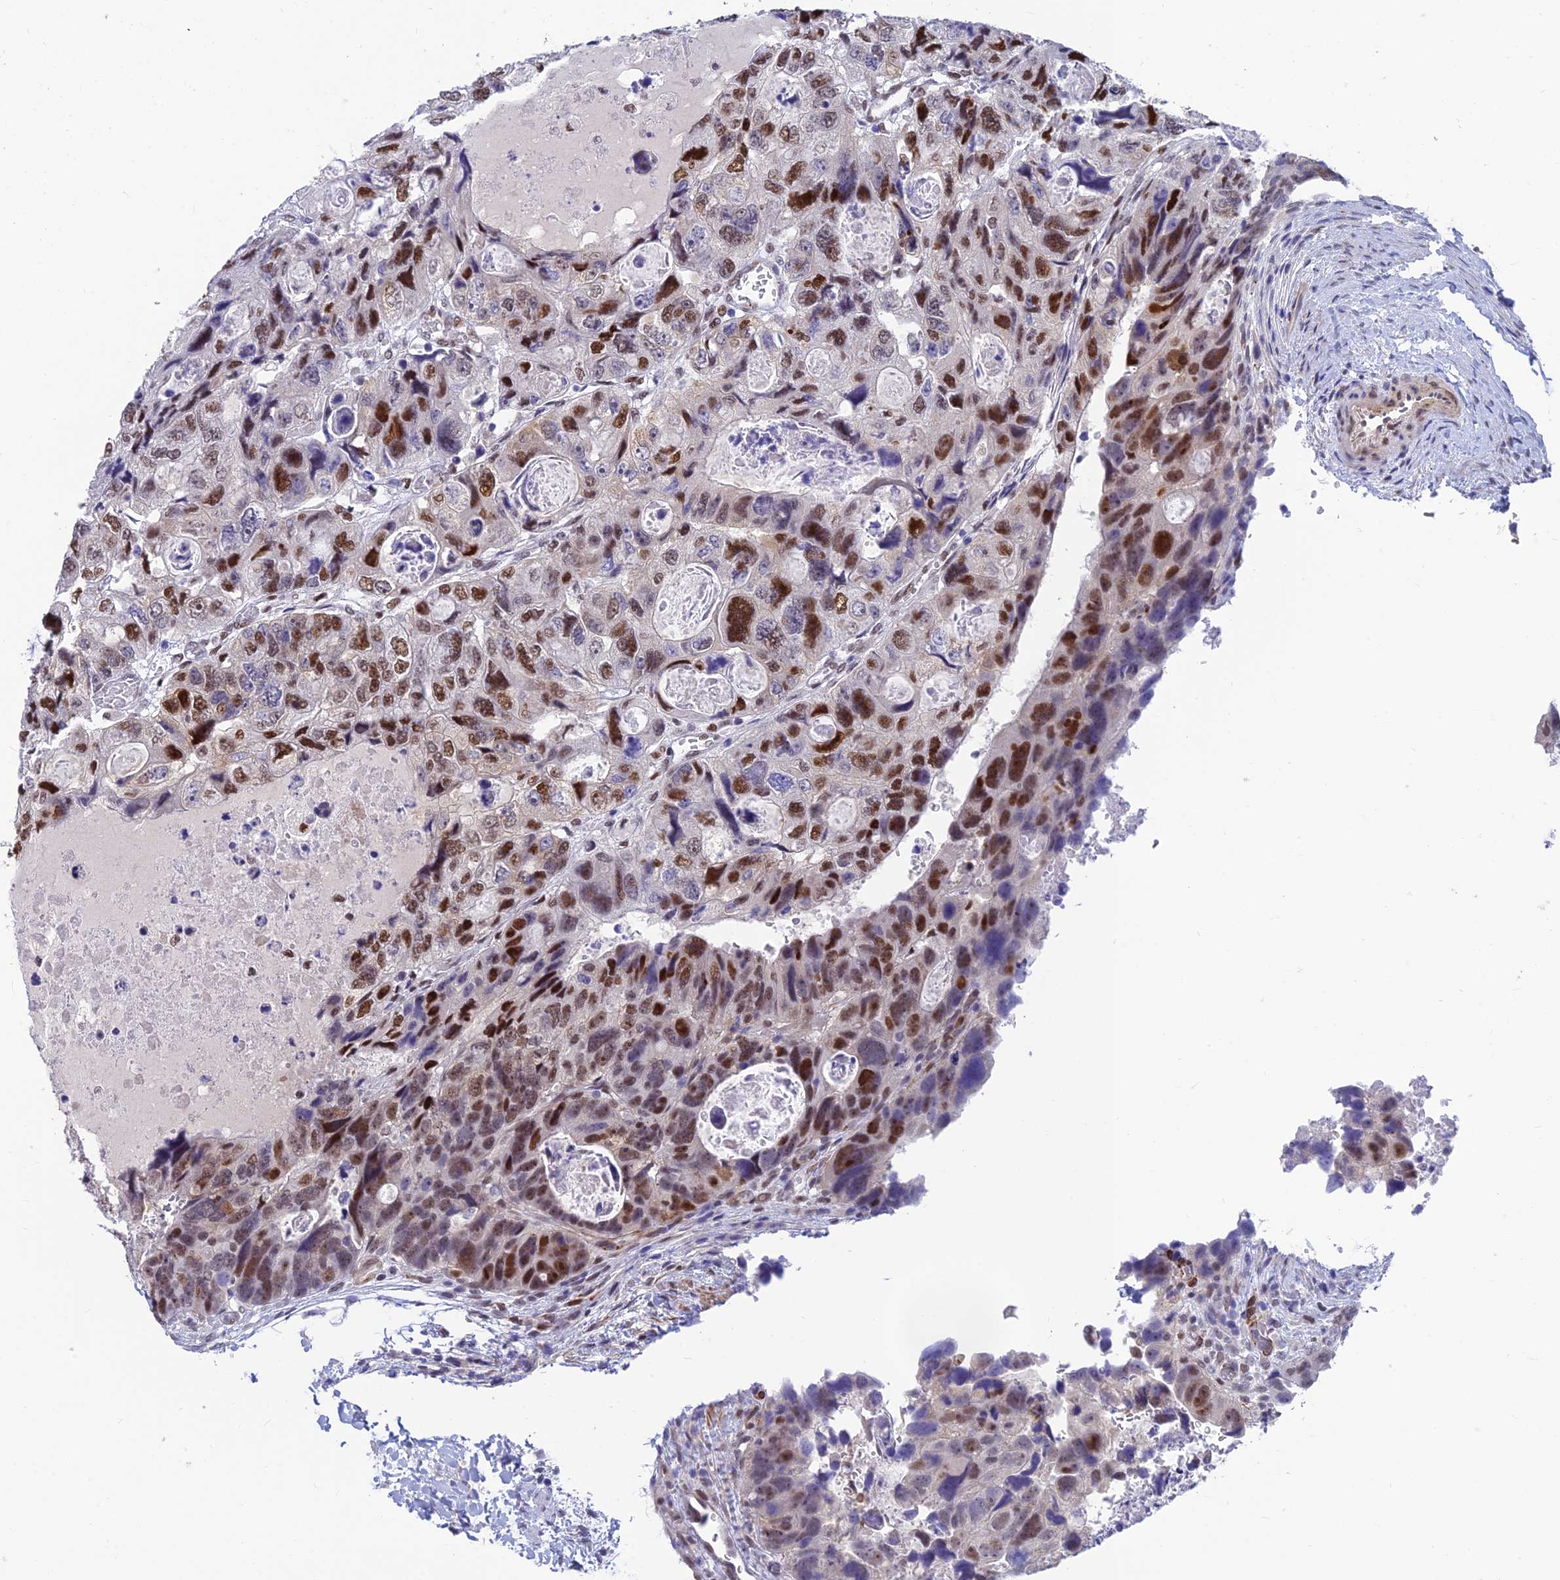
{"staining": {"intensity": "moderate", "quantity": "25%-75%", "location": "nuclear"}, "tissue": "colorectal cancer", "cell_type": "Tumor cells", "image_type": "cancer", "snomed": [{"axis": "morphology", "description": "Adenocarcinoma, NOS"}, {"axis": "topography", "description": "Rectum"}], "caption": "There is medium levels of moderate nuclear positivity in tumor cells of colorectal cancer (adenocarcinoma), as demonstrated by immunohistochemical staining (brown color).", "gene": "CLK4", "patient": {"sex": "male", "age": 59}}